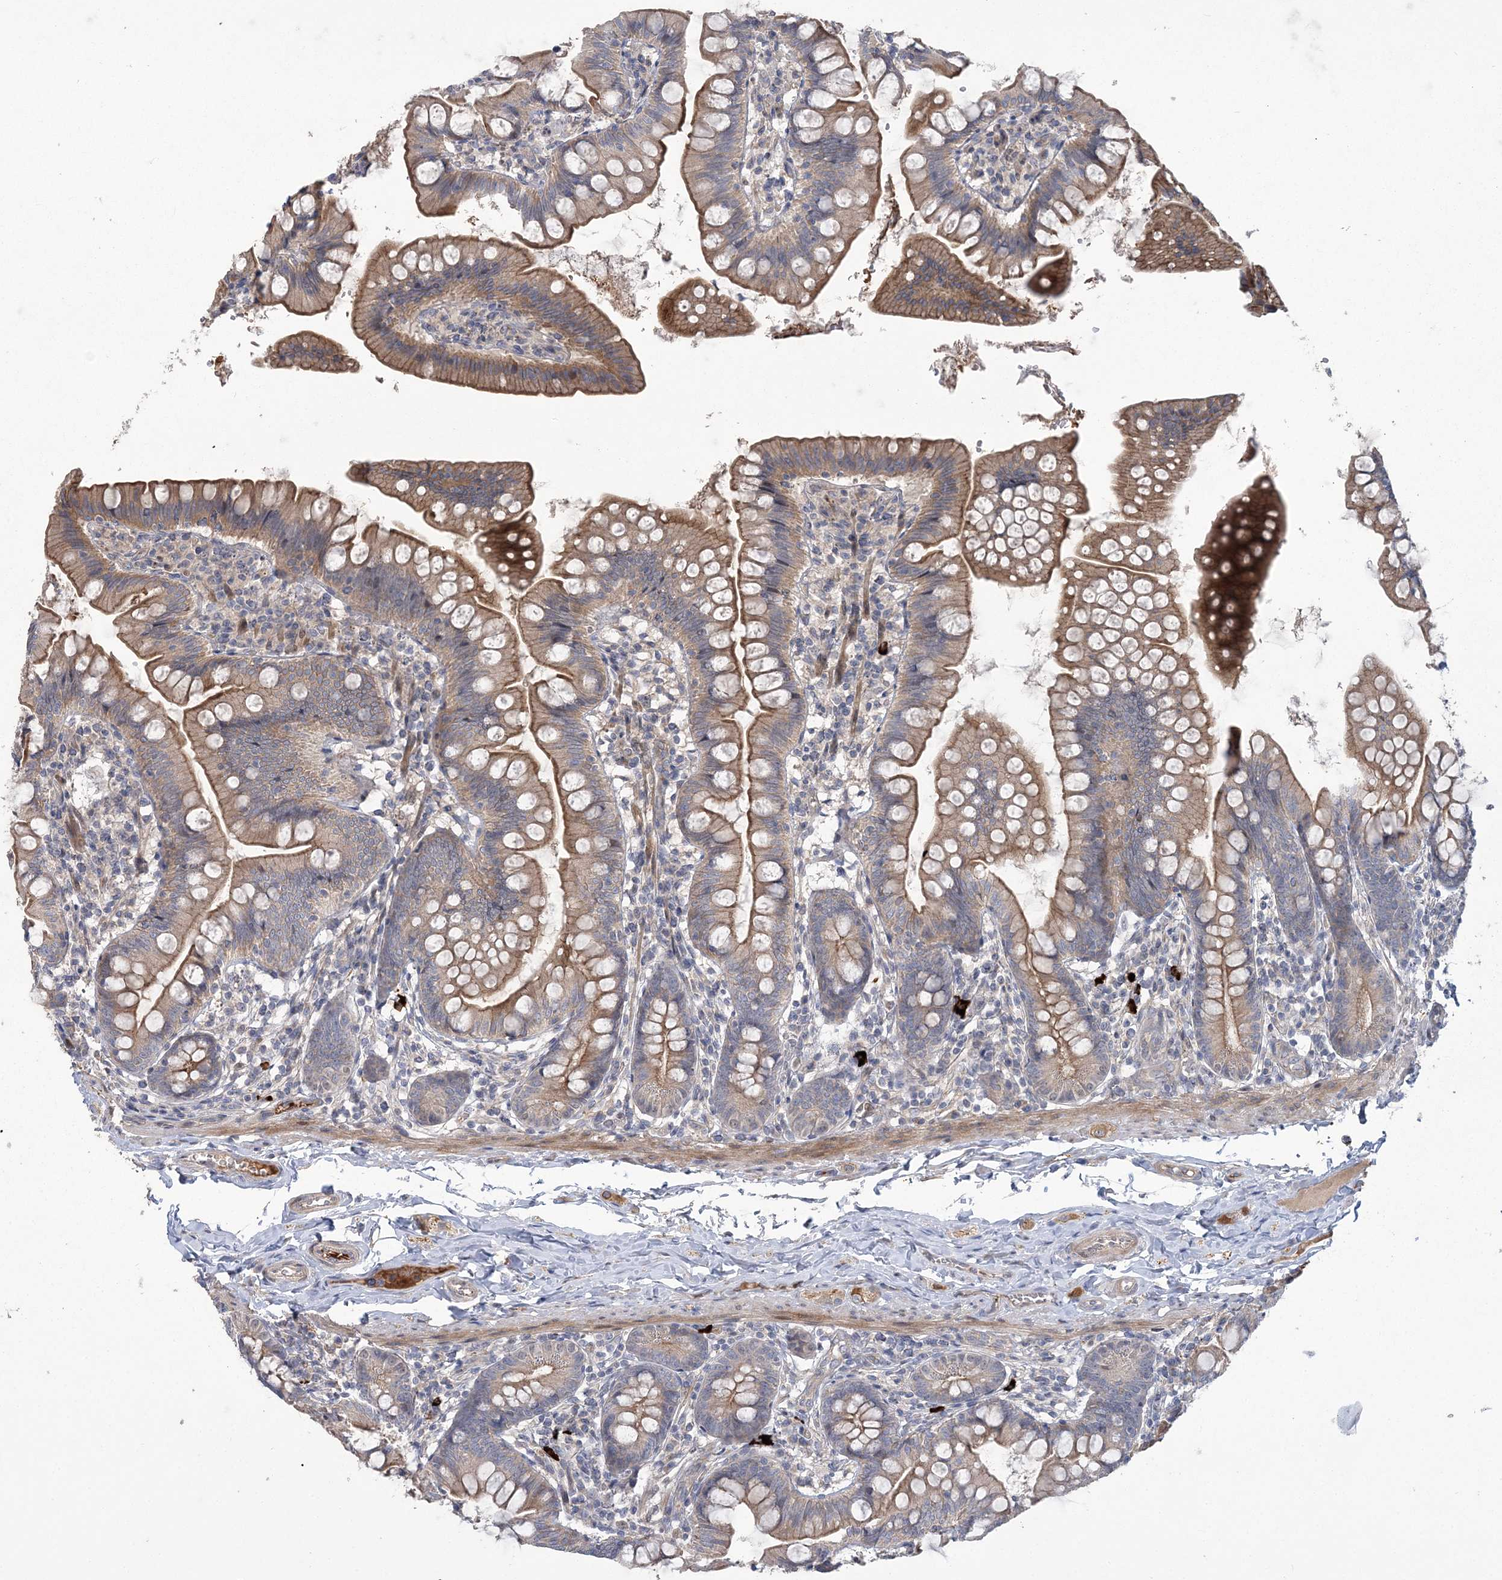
{"staining": {"intensity": "moderate", "quantity": ">75%", "location": "cytoplasmic/membranous"}, "tissue": "small intestine", "cell_type": "Glandular cells", "image_type": "normal", "snomed": [{"axis": "morphology", "description": "Normal tissue, NOS"}, {"axis": "topography", "description": "Small intestine"}], "caption": "Normal small intestine exhibits moderate cytoplasmic/membranous positivity in about >75% of glandular cells, visualized by immunohistochemistry. (Brightfield microscopy of DAB IHC at high magnification).", "gene": "WBP1L", "patient": {"sex": "male", "age": 7}}